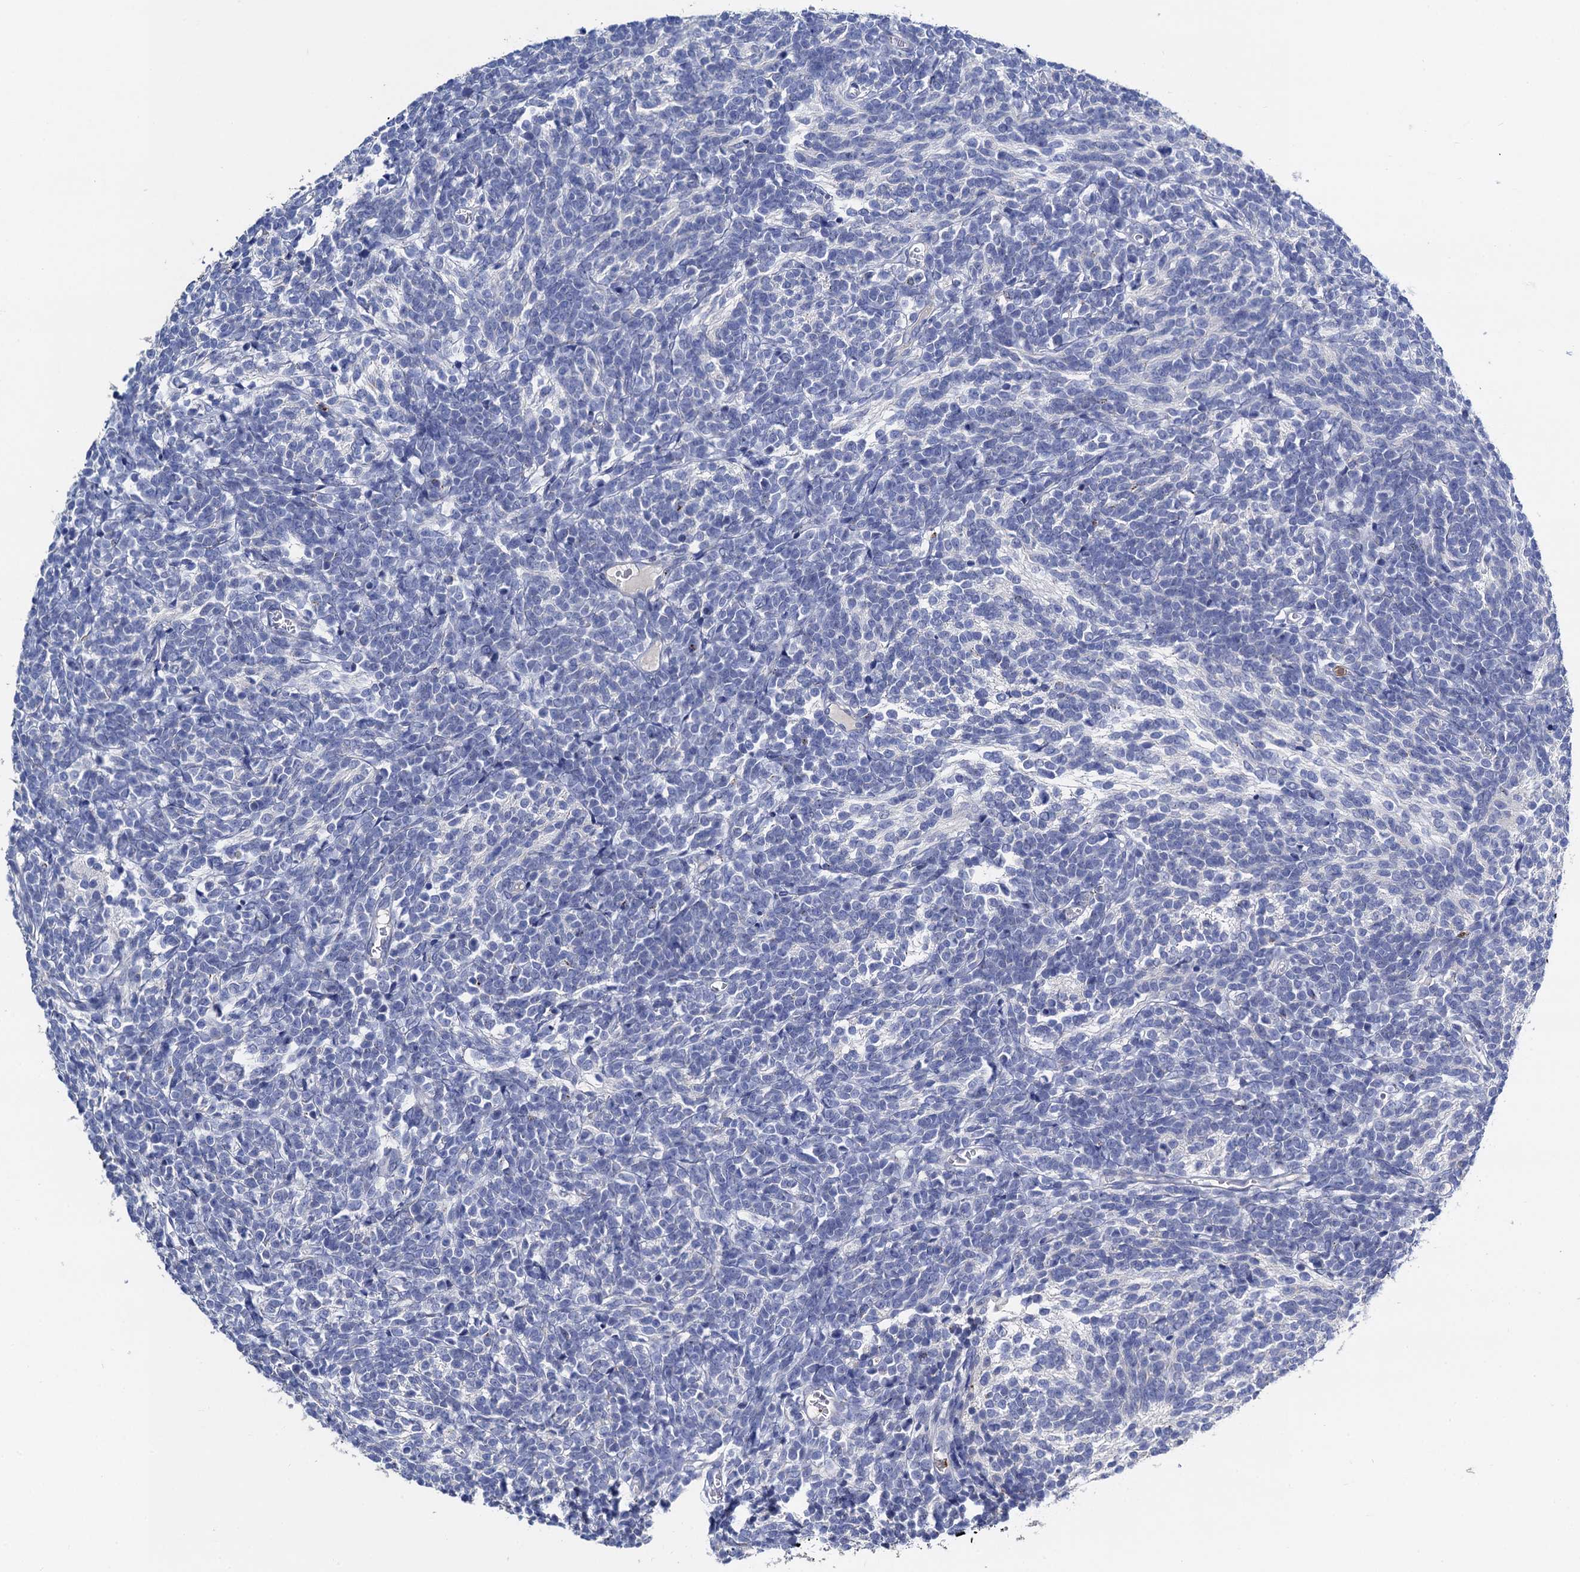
{"staining": {"intensity": "negative", "quantity": "none", "location": "none"}, "tissue": "glioma", "cell_type": "Tumor cells", "image_type": "cancer", "snomed": [{"axis": "morphology", "description": "Glioma, malignant, Low grade"}, {"axis": "topography", "description": "Brain"}], "caption": "Micrograph shows no significant protein expression in tumor cells of malignant low-grade glioma.", "gene": "FREM3", "patient": {"sex": "female", "age": 1}}